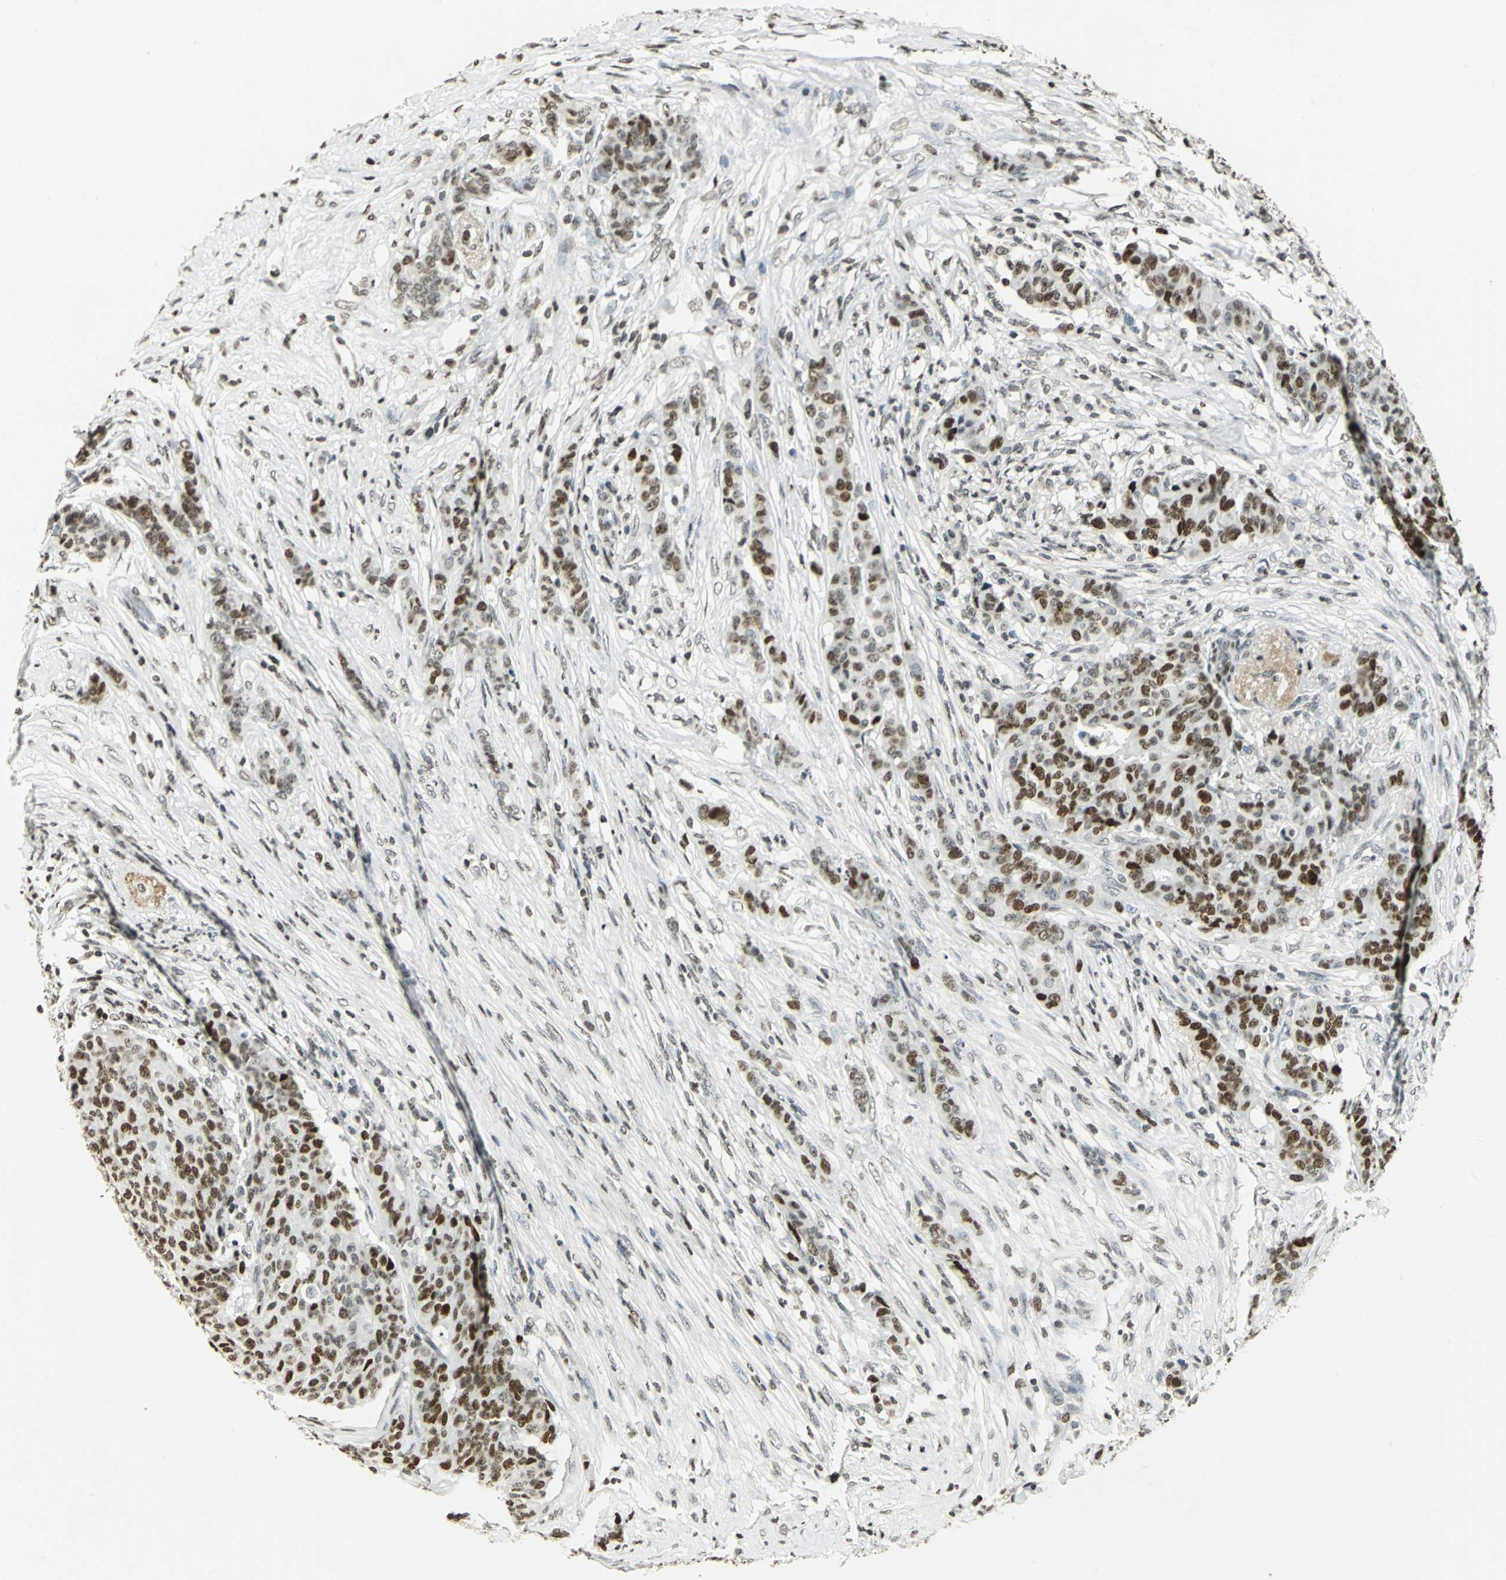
{"staining": {"intensity": "strong", "quantity": ">75%", "location": "nuclear"}, "tissue": "breast cancer", "cell_type": "Tumor cells", "image_type": "cancer", "snomed": [{"axis": "morphology", "description": "Duct carcinoma"}, {"axis": "topography", "description": "Breast"}], "caption": "Brown immunohistochemical staining in human invasive ductal carcinoma (breast) reveals strong nuclear positivity in approximately >75% of tumor cells.", "gene": "MCM4", "patient": {"sex": "female", "age": 40}}